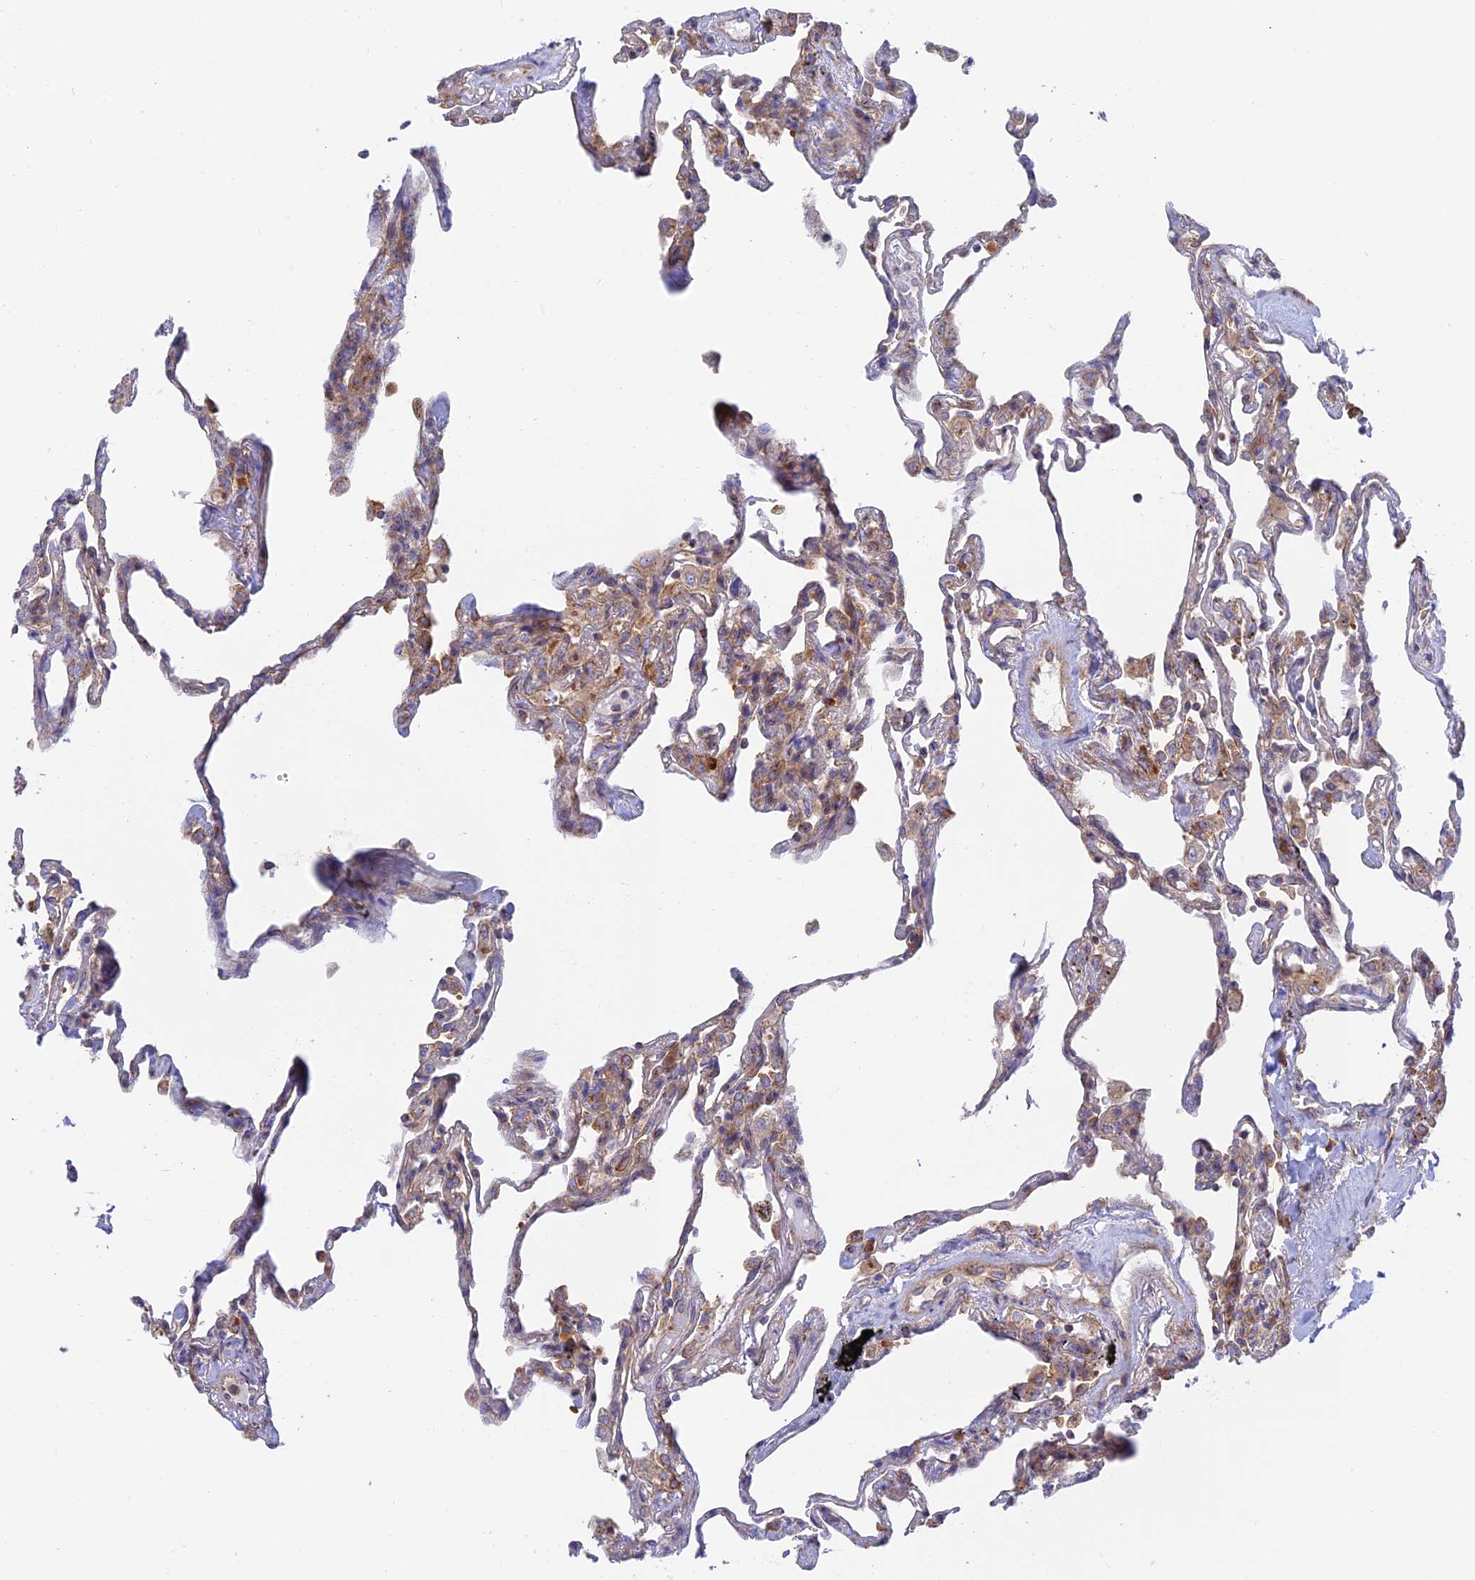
{"staining": {"intensity": "negative", "quantity": "none", "location": "none"}, "tissue": "lung", "cell_type": "Alveolar cells", "image_type": "normal", "snomed": [{"axis": "morphology", "description": "Normal tissue, NOS"}, {"axis": "topography", "description": "Lung"}], "caption": "Immunohistochemical staining of normal lung shows no significant positivity in alveolar cells. The staining was performed using DAB to visualize the protein expression in brown, while the nuclei were stained in blue with hematoxylin (Magnification: 20x).", "gene": "GOLGA3", "patient": {"sex": "male", "age": 59}}